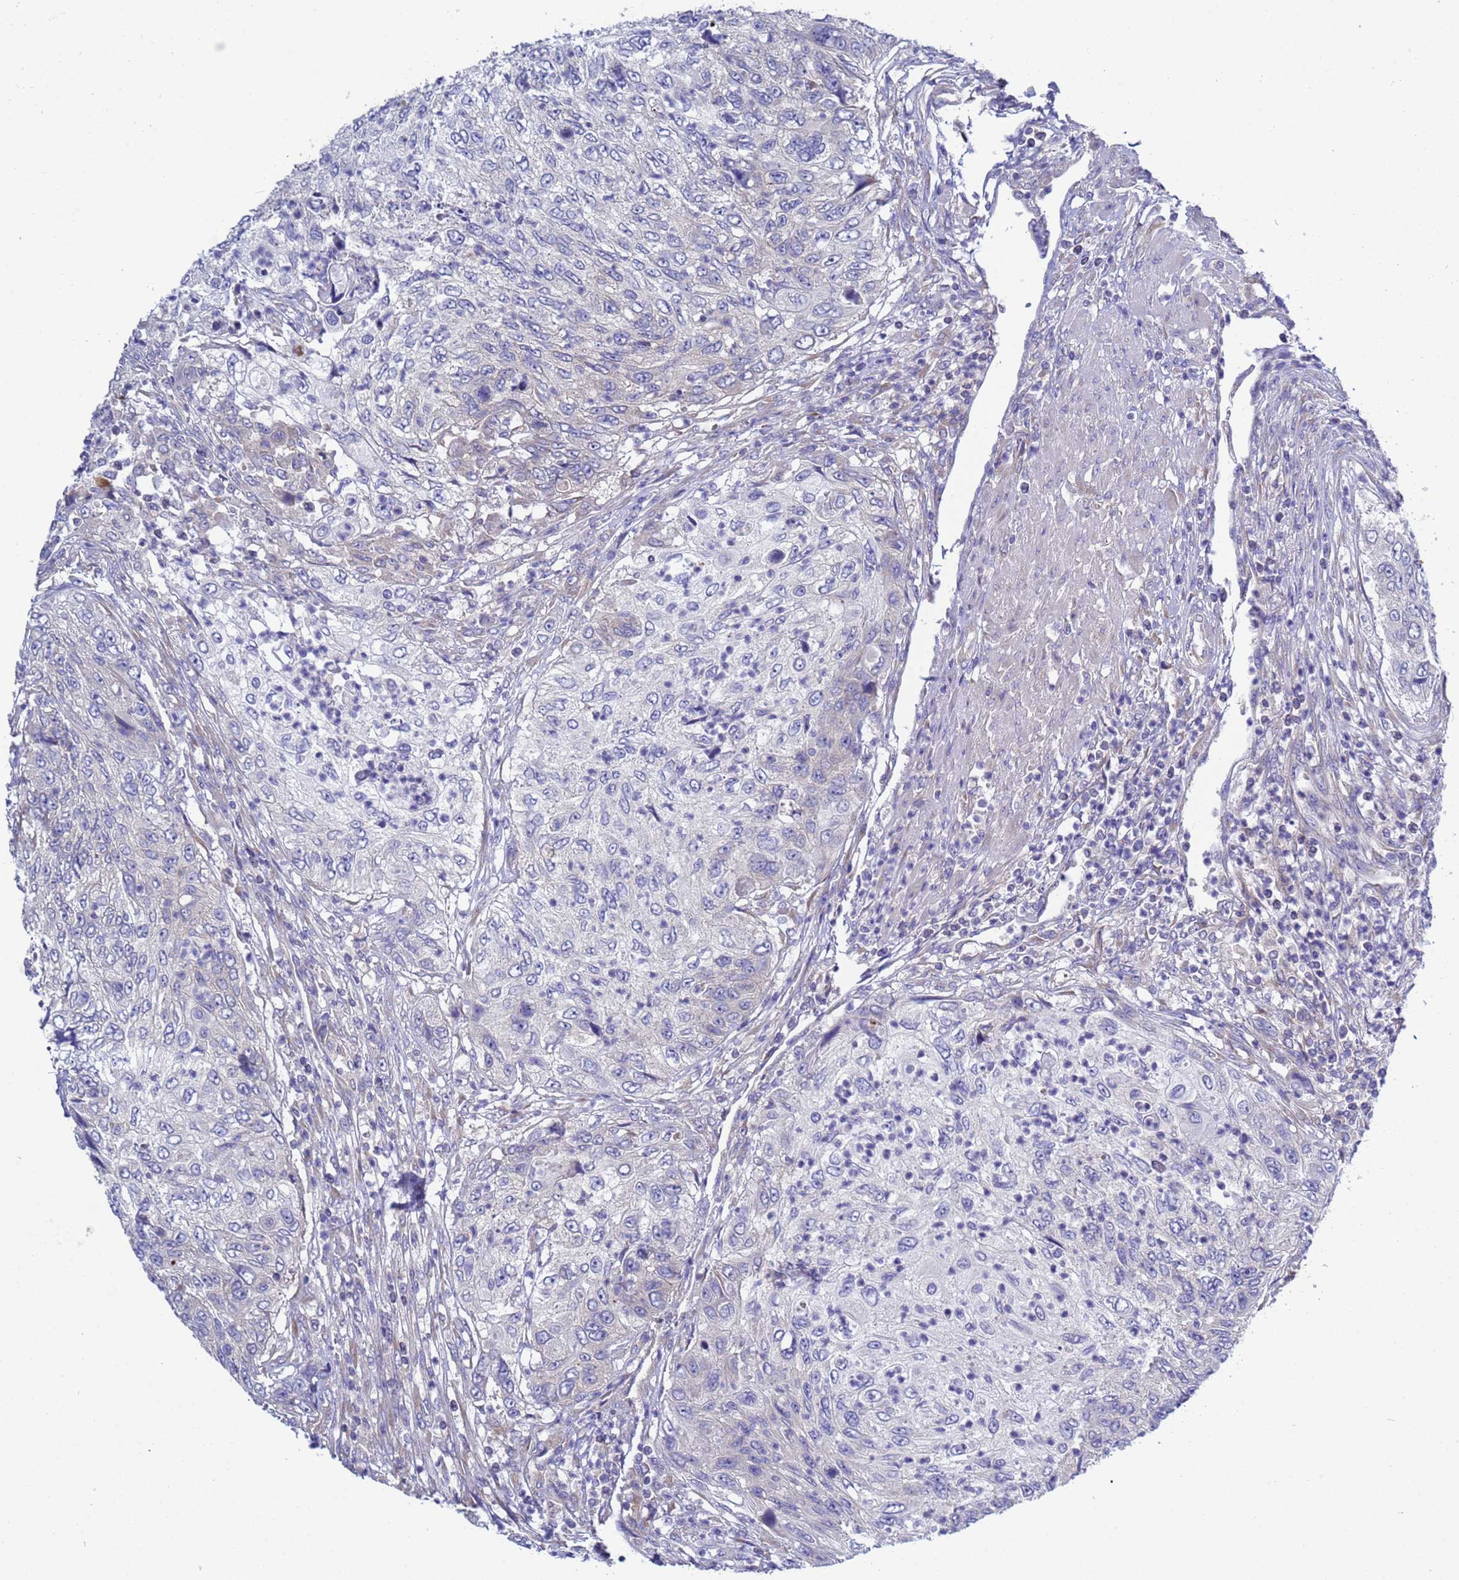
{"staining": {"intensity": "negative", "quantity": "none", "location": "none"}, "tissue": "urothelial cancer", "cell_type": "Tumor cells", "image_type": "cancer", "snomed": [{"axis": "morphology", "description": "Urothelial carcinoma, High grade"}, {"axis": "topography", "description": "Urinary bladder"}], "caption": "Immunohistochemistry histopathology image of neoplastic tissue: human high-grade urothelial carcinoma stained with DAB reveals no significant protein staining in tumor cells.", "gene": "RC3H2", "patient": {"sex": "female", "age": 60}}